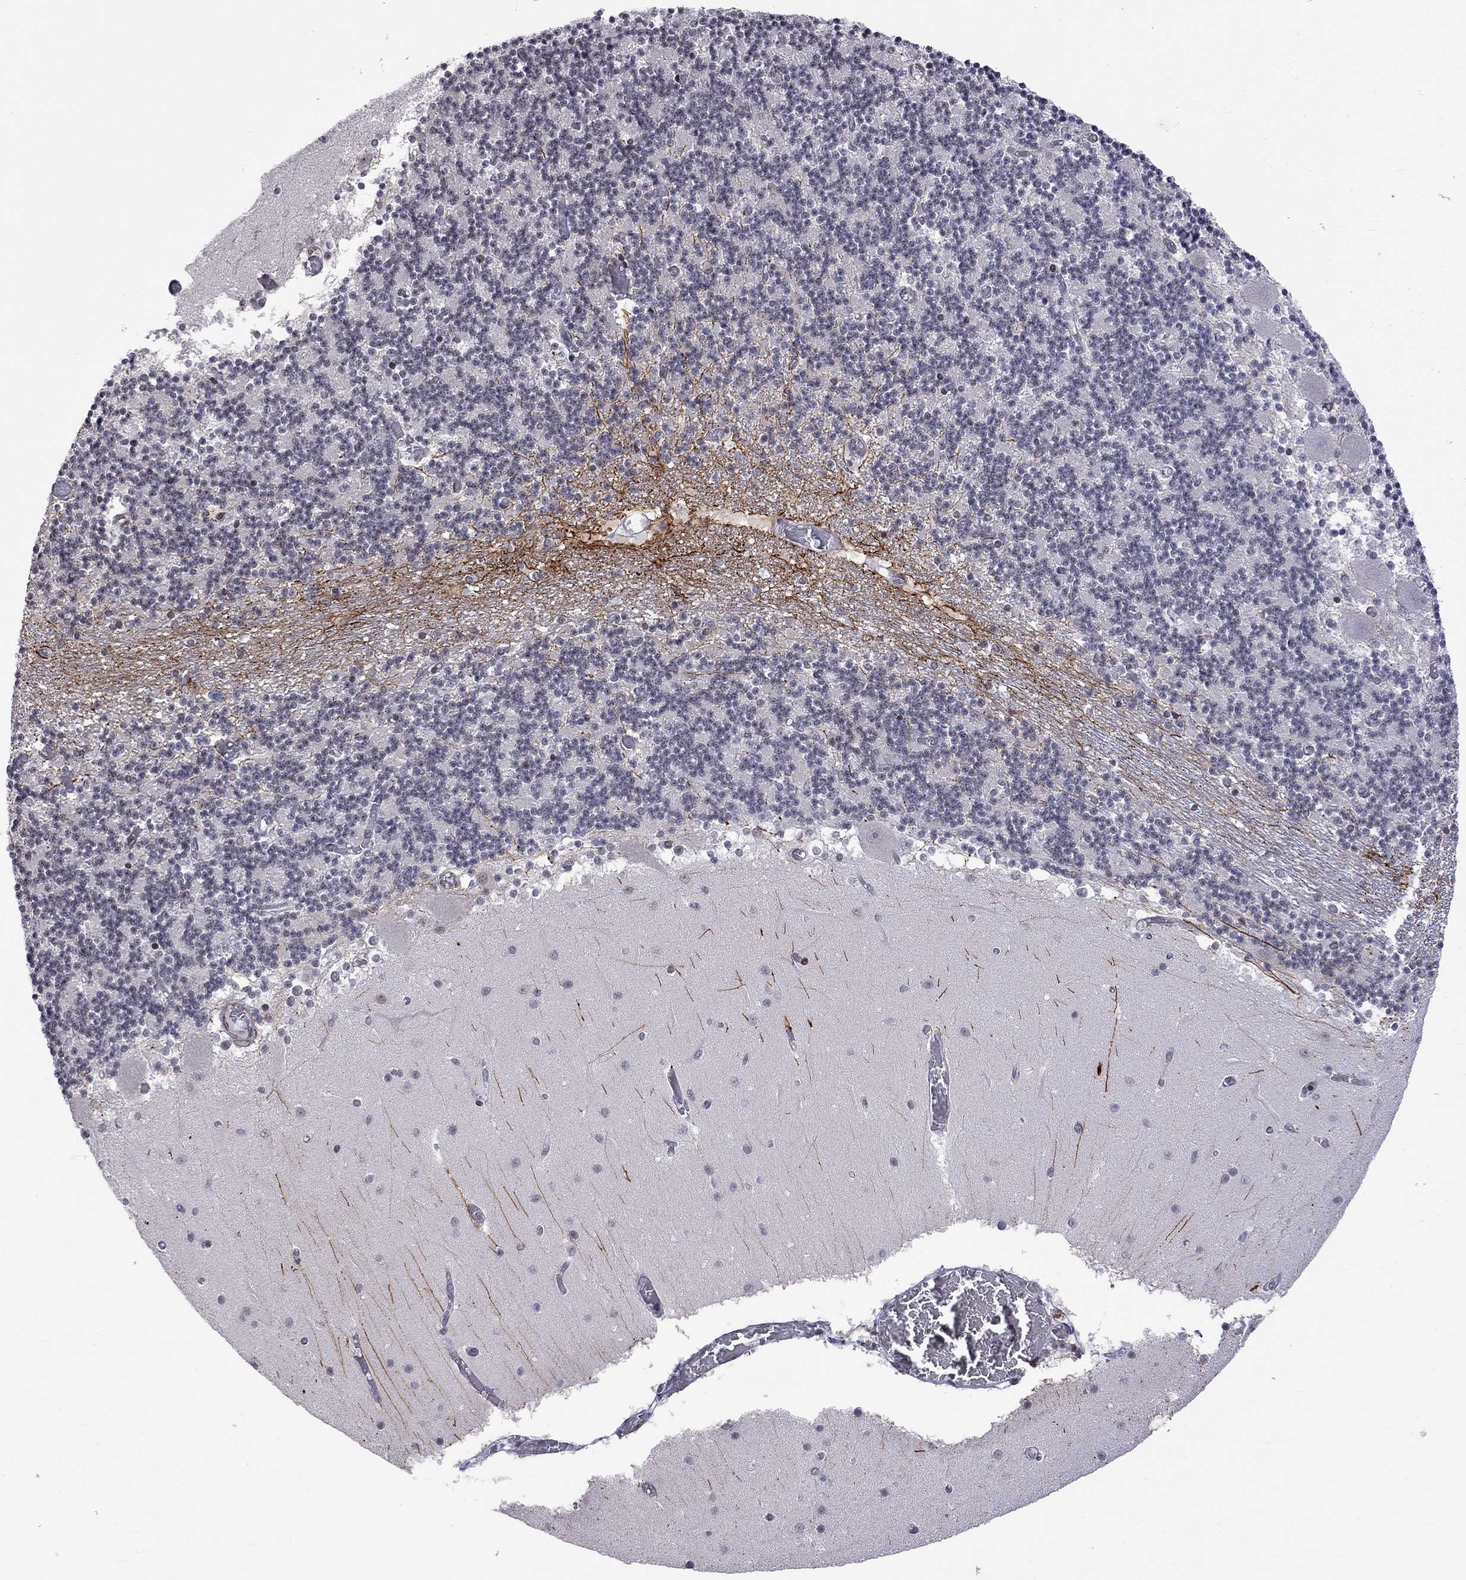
{"staining": {"intensity": "negative", "quantity": "none", "location": "none"}, "tissue": "cerebellum", "cell_type": "Cells in granular layer", "image_type": "normal", "snomed": [{"axis": "morphology", "description": "Normal tissue, NOS"}, {"axis": "topography", "description": "Cerebellum"}], "caption": "Immunohistochemistry micrograph of benign human cerebellum stained for a protein (brown), which displays no staining in cells in granular layer.", "gene": "MTNR1B", "patient": {"sex": "female", "age": 28}}